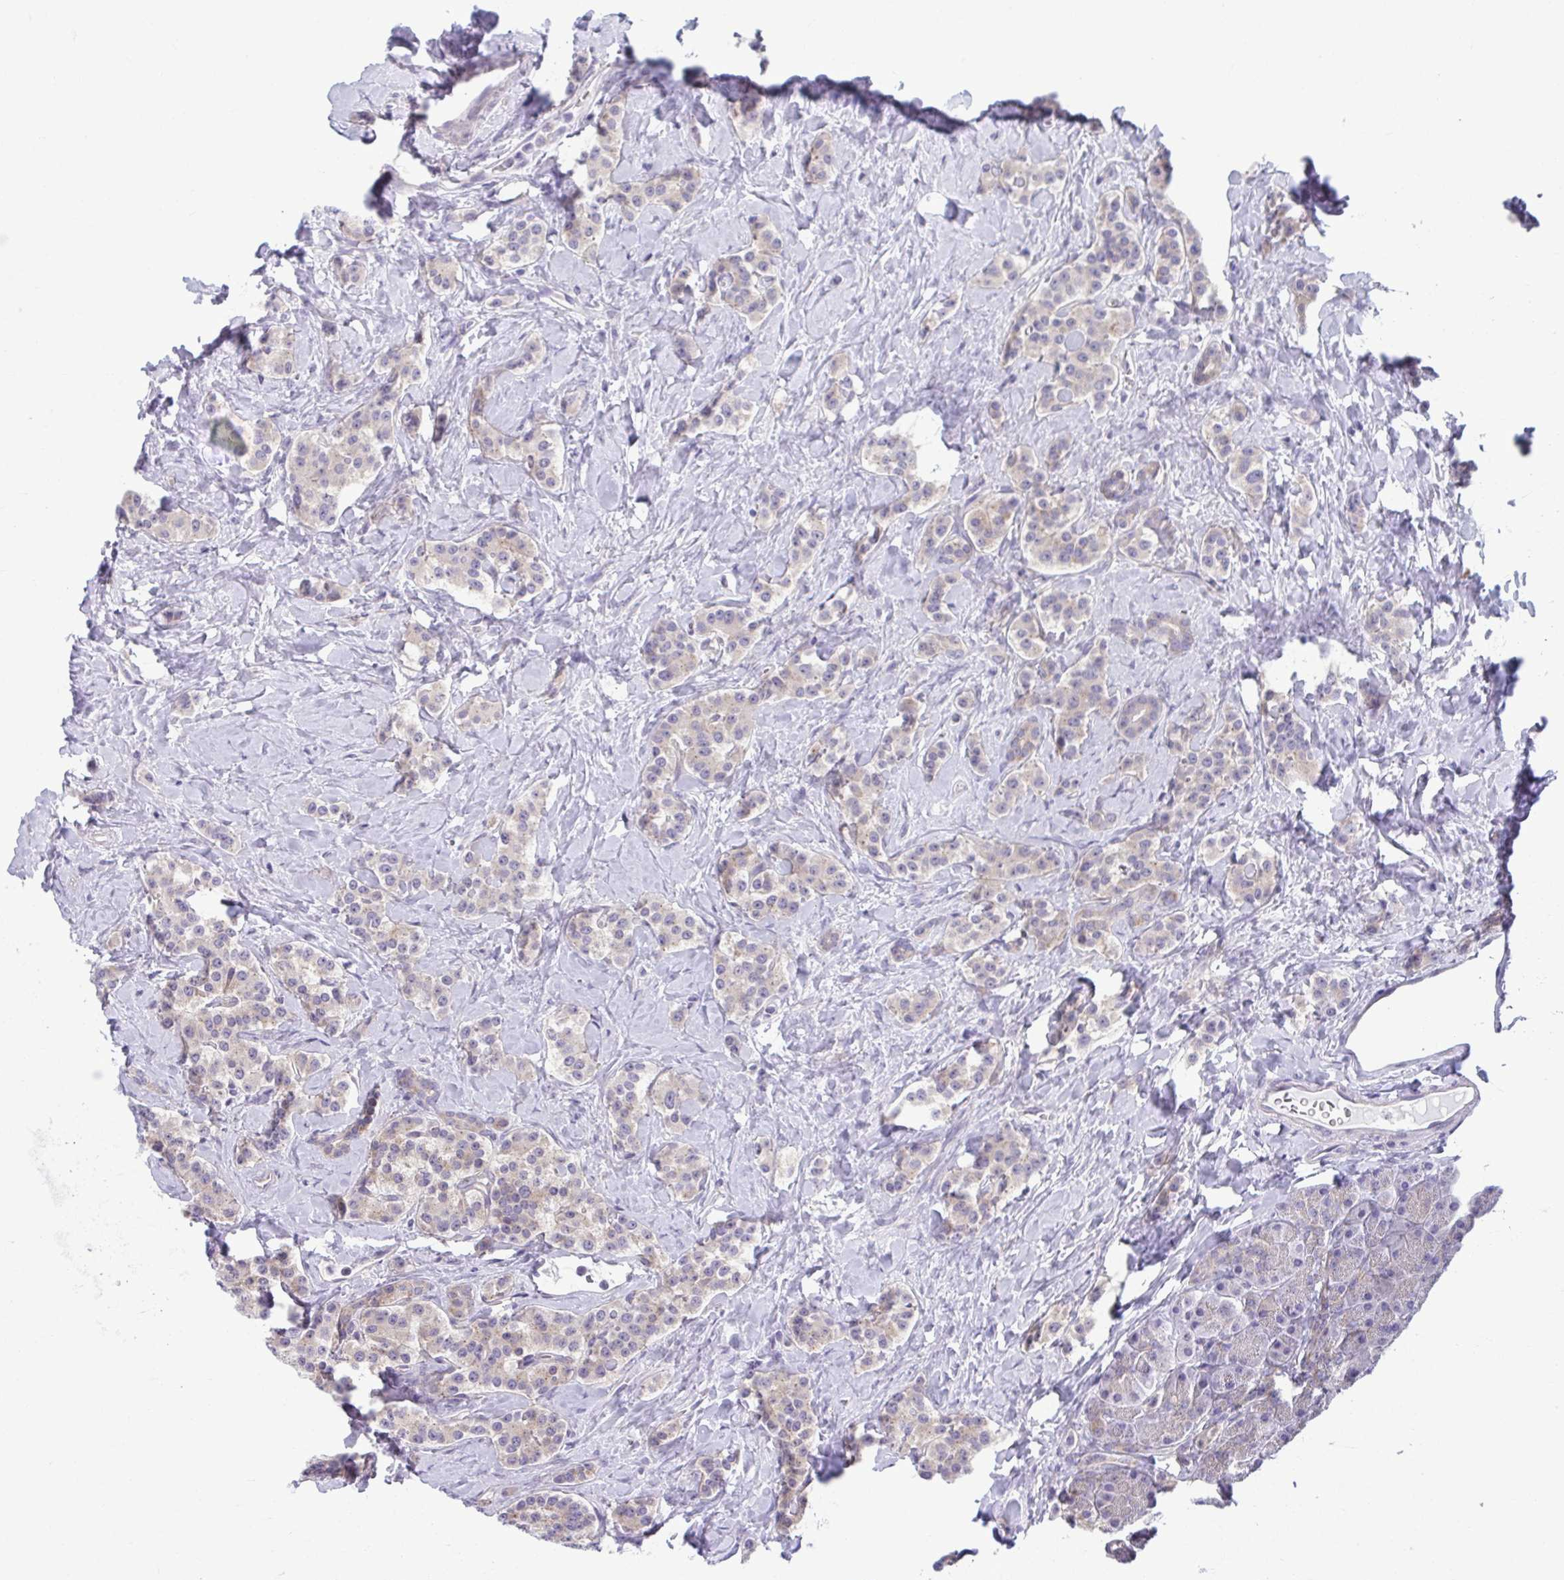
{"staining": {"intensity": "weak", "quantity": "<25%", "location": "cytoplasmic/membranous"}, "tissue": "carcinoid", "cell_type": "Tumor cells", "image_type": "cancer", "snomed": [{"axis": "morphology", "description": "Normal tissue, NOS"}, {"axis": "morphology", "description": "Carcinoid, malignant, NOS"}, {"axis": "topography", "description": "Pancreas"}], "caption": "The immunohistochemistry micrograph has no significant positivity in tumor cells of malignant carcinoid tissue.", "gene": "TMEM108", "patient": {"sex": "male", "age": 36}}